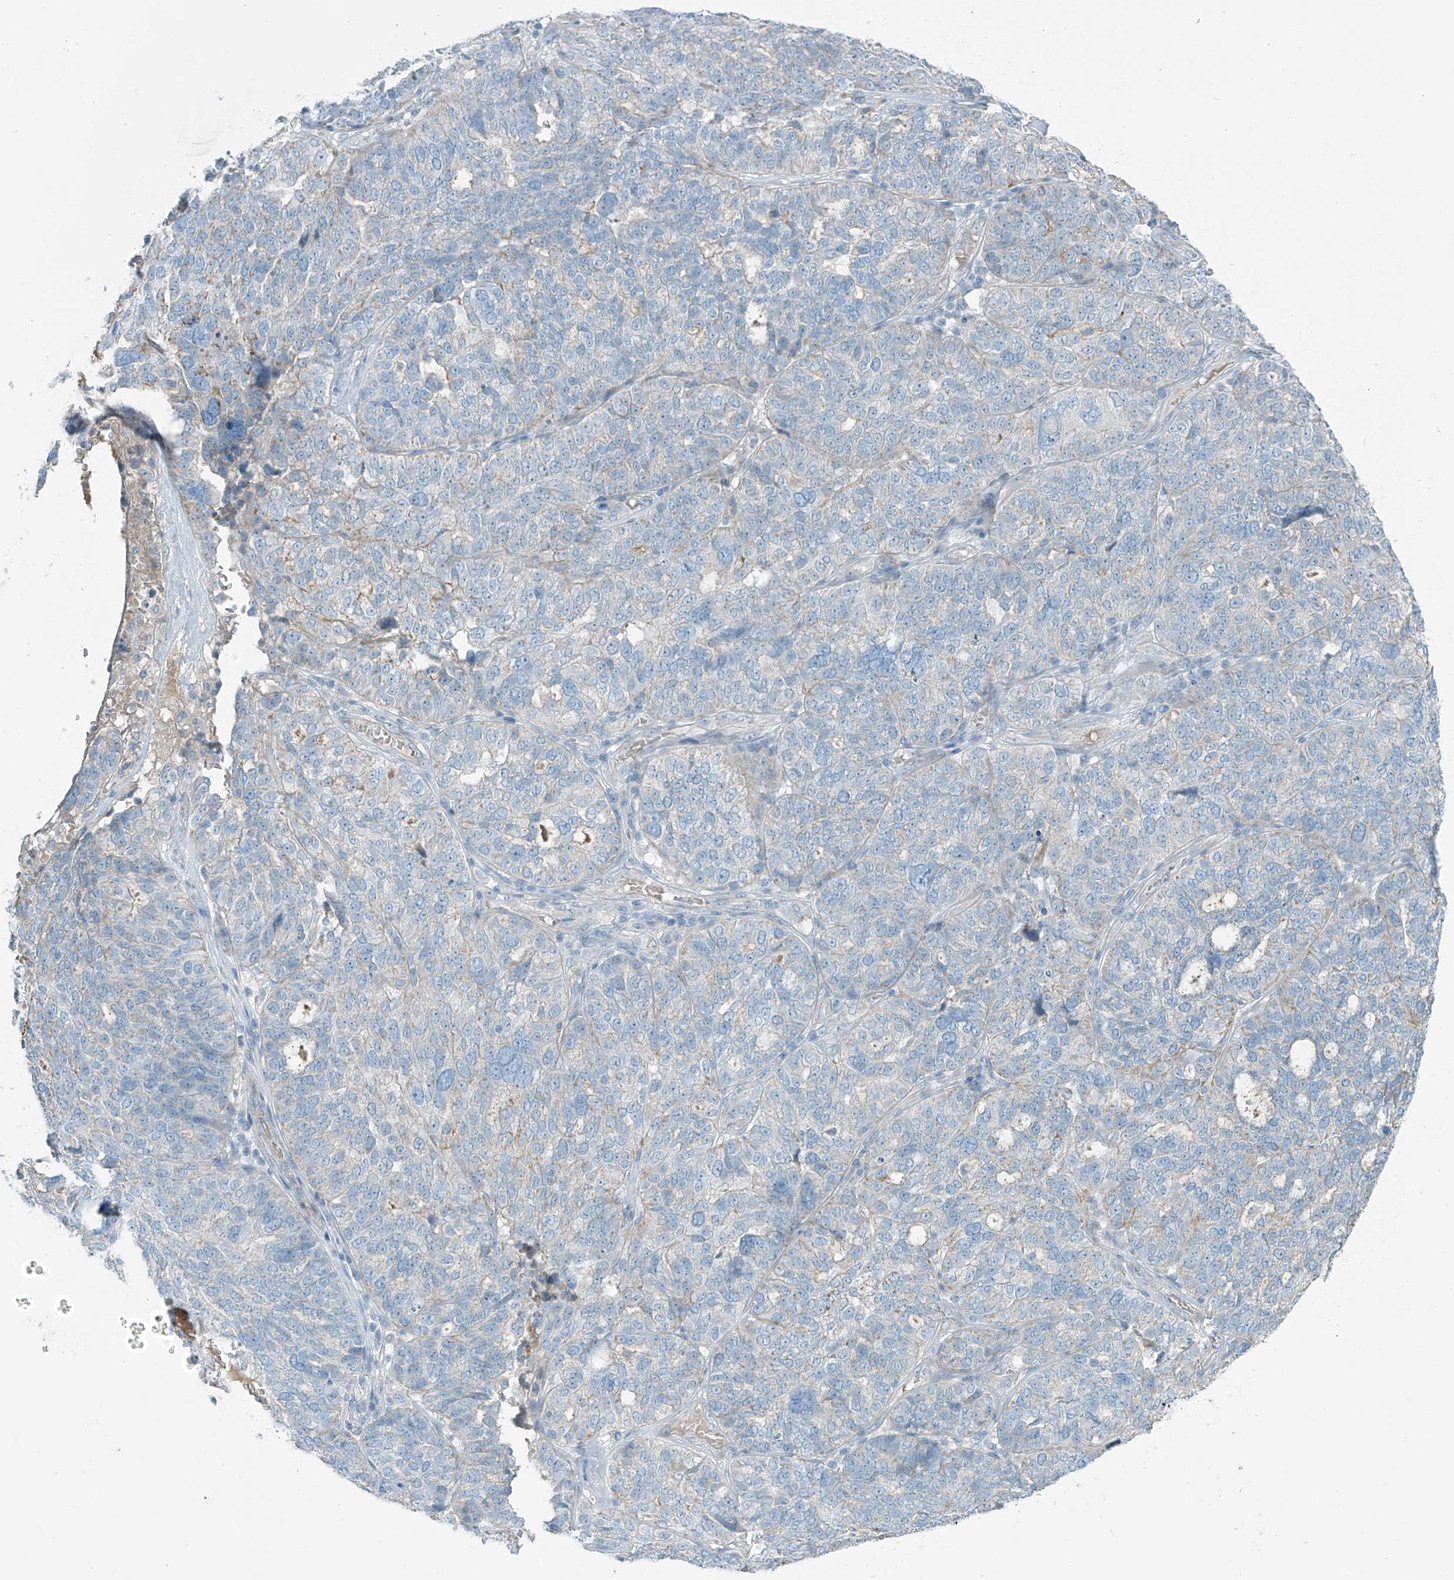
{"staining": {"intensity": "negative", "quantity": "none", "location": "none"}, "tissue": "ovarian cancer", "cell_type": "Tumor cells", "image_type": "cancer", "snomed": [{"axis": "morphology", "description": "Cystadenocarcinoma, serous, NOS"}, {"axis": "topography", "description": "Ovary"}], "caption": "Protein analysis of ovarian cancer reveals no significant staining in tumor cells.", "gene": "FAM131C", "patient": {"sex": "female", "age": 59}}